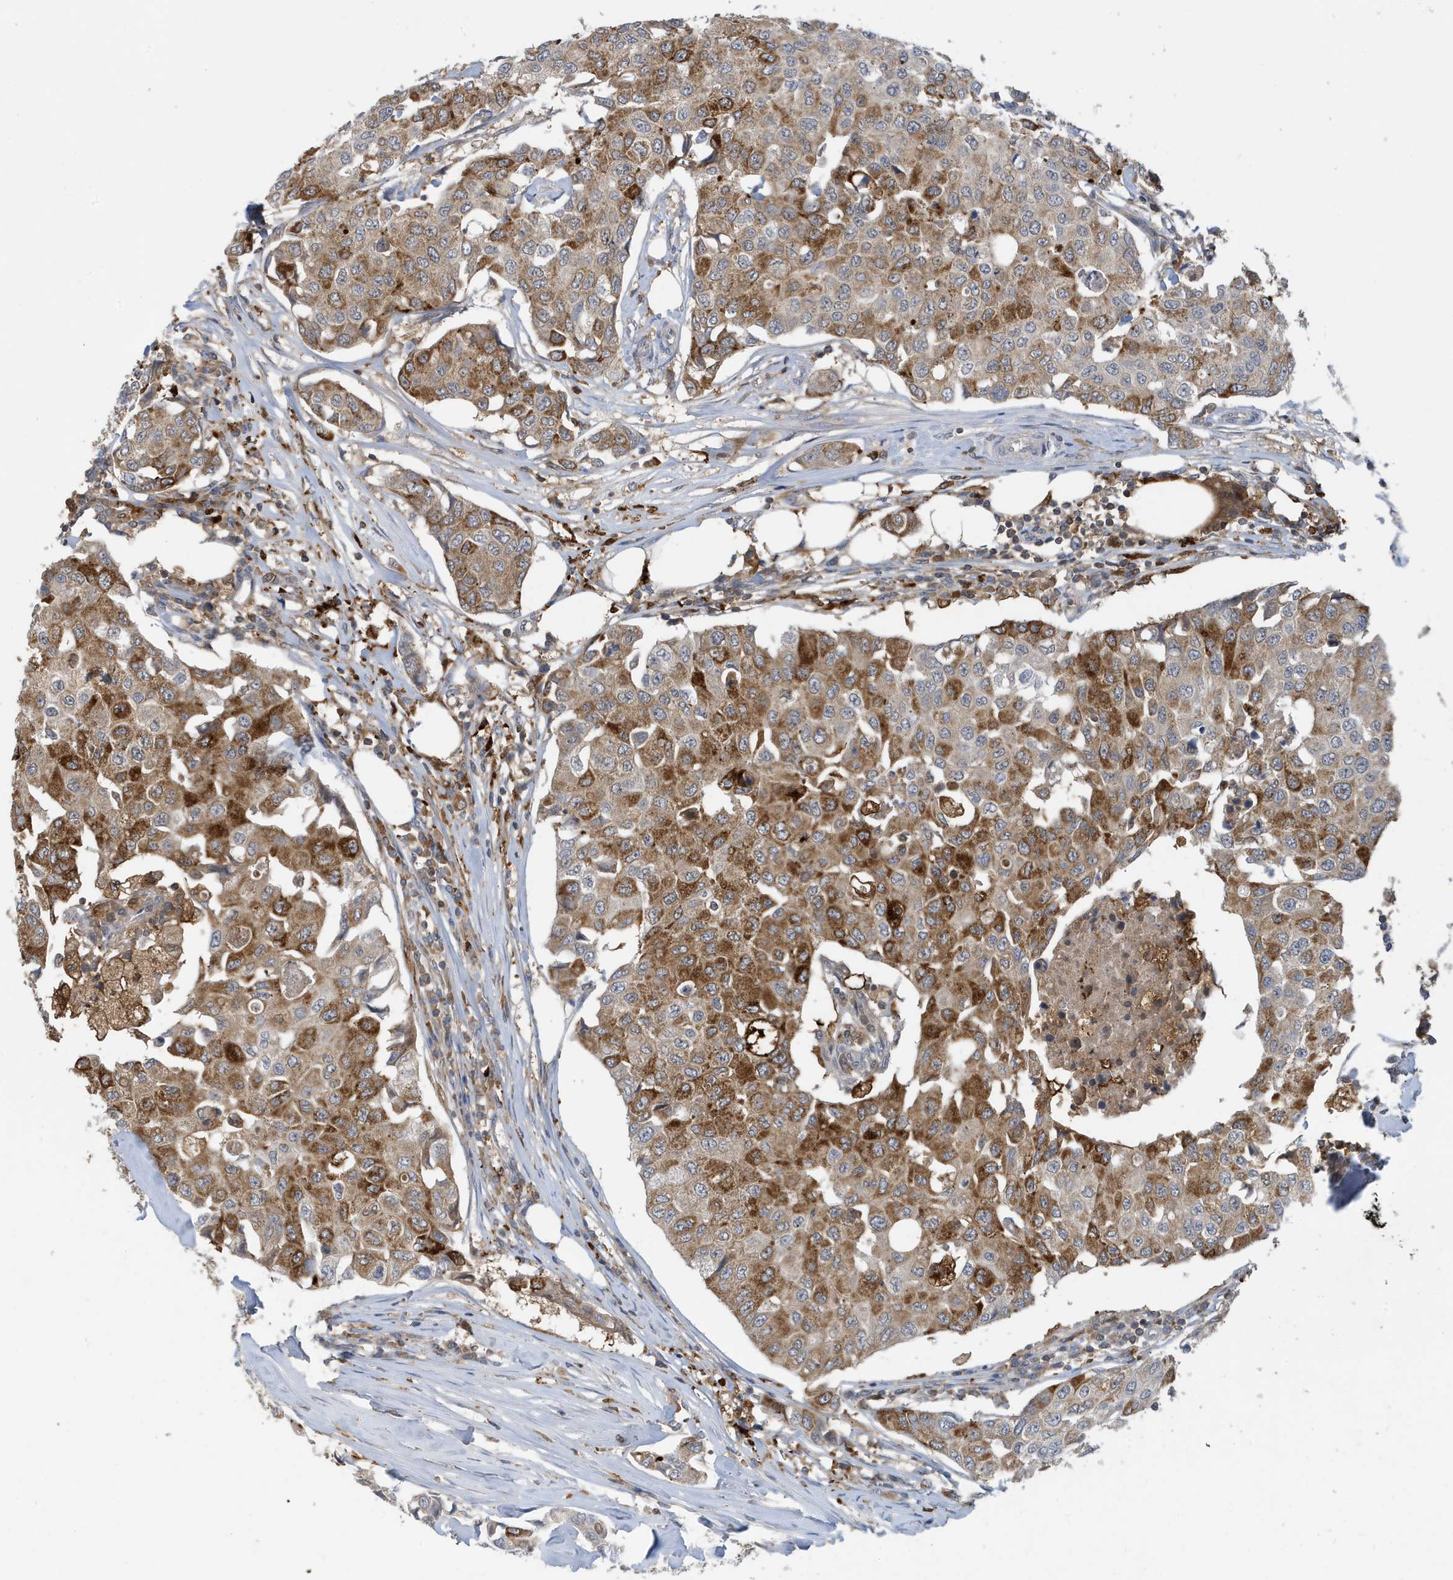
{"staining": {"intensity": "moderate", "quantity": ">75%", "location": "cytoplasmic/membranous"}, "tissue": "breast cancer", "cell_type": "Tumor cells", "image_type": "cancer", "snomed": [{"axis": "morphology", "description": "Duct carcinoma"}, {"axis": "topography", "description": "Breast"}], "caption": "Human invasive ductal carcinoma (breast) stained with a protein marker exhibits moderate staining in tumor cells.", "gene": "NSUN3", "patient": {"sex": "female", "age": 80}}